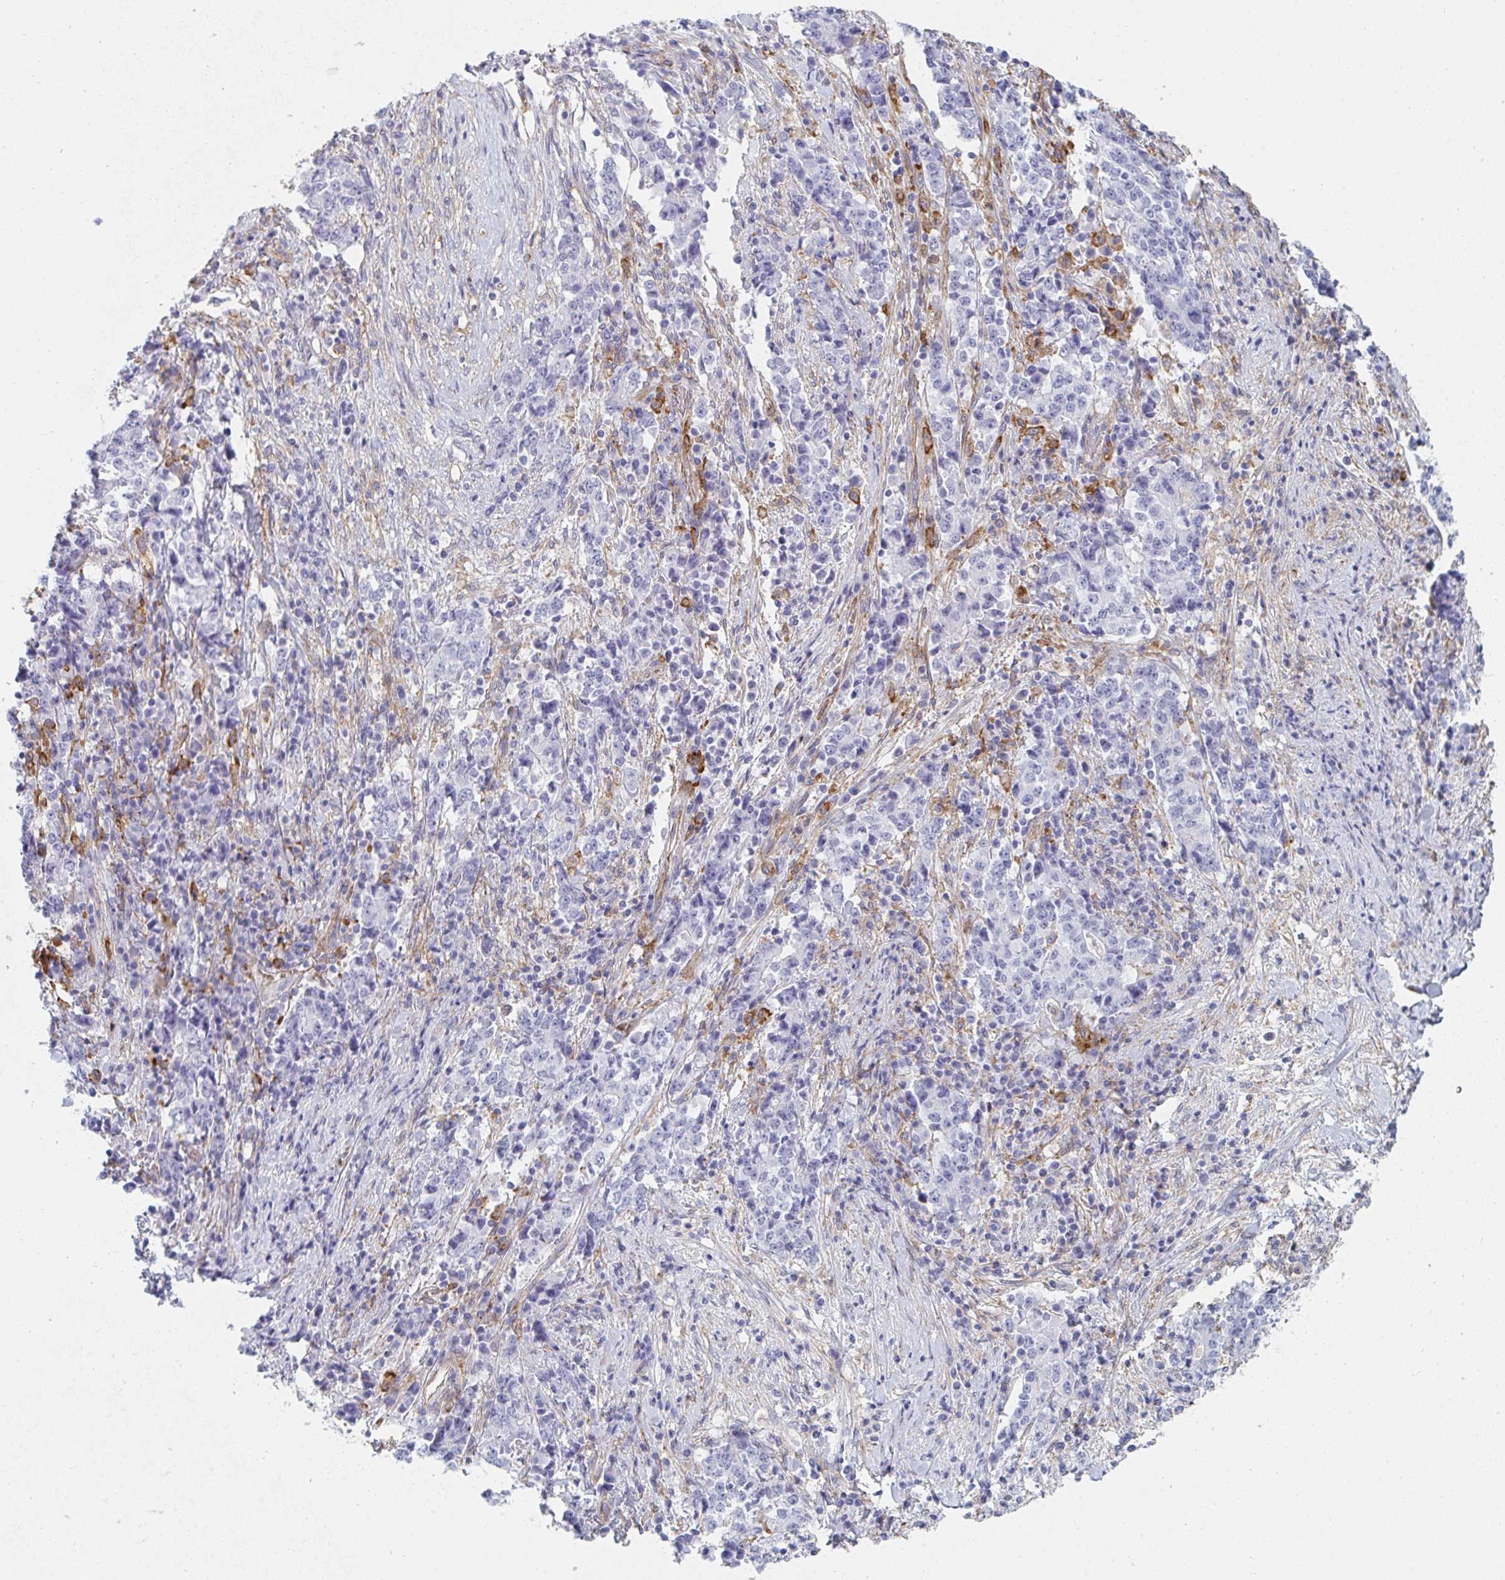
{"staining": {"intensity": "negative", "quantity": "none", "location": "none"}, "tissue": "stomach cancer", "cell_type": "Tumor cells", "image_type": "cancer", "snomed": [{"axis": "morphology", "description": "Normal tissue, NOS"}, {"axis": "morphology", "description": "Adenocarcinoma, NOS"}, {"axis": "topography", "description": "Stomach, upper"}, {"axis": "topography", "description": "Stomach"}], "caption": "IHC of human stomach cancer exhibits no expression in tumor cells. The staining was performed using DAB to visualize the protein expression in brown, while the nuclei were stained in blue with hematoxylin (Magnification: 20x).", "gene": "DAB2", "patient": {"sex": "male", "age": 59}}